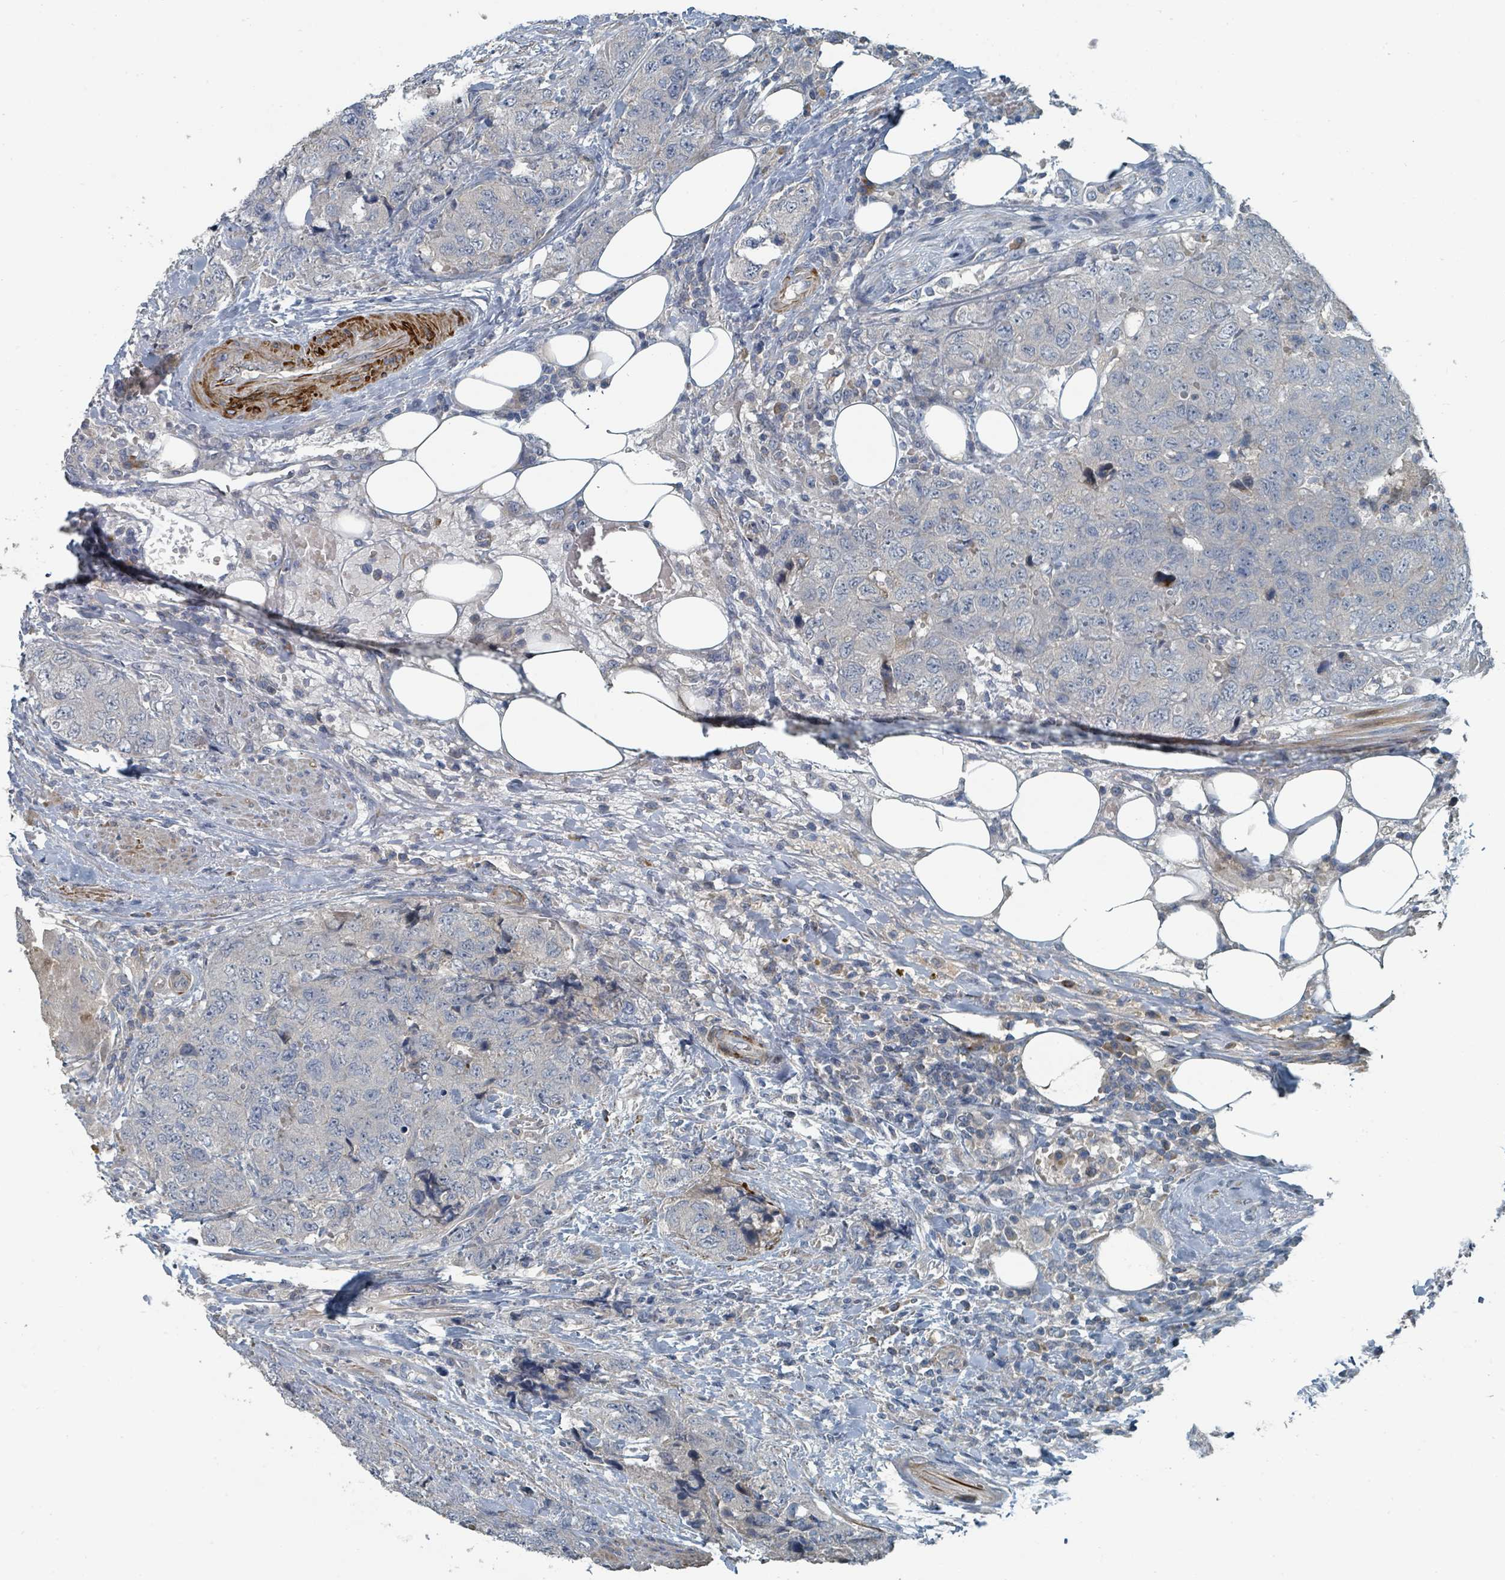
{"staining": {"intensity": "negative", "quantity": "none", "location": "none"}, "tissue": "urothelial cancer", "cell_type": "Tumor cells", "image_type": "cancer", "snomed": [{"axis": "morphology", "description": "Urothelial carcinoma, High grade"}, {"axis": "topography", "description": "Urinary bladder"}], "caption": "This is a photomicrograph of IHC staining of urothelial carcinoma (high-grade), which shows no expression in tumor cells.", "gene": "SLC44A5", "patient": {"sex": "female", "age": 78}}